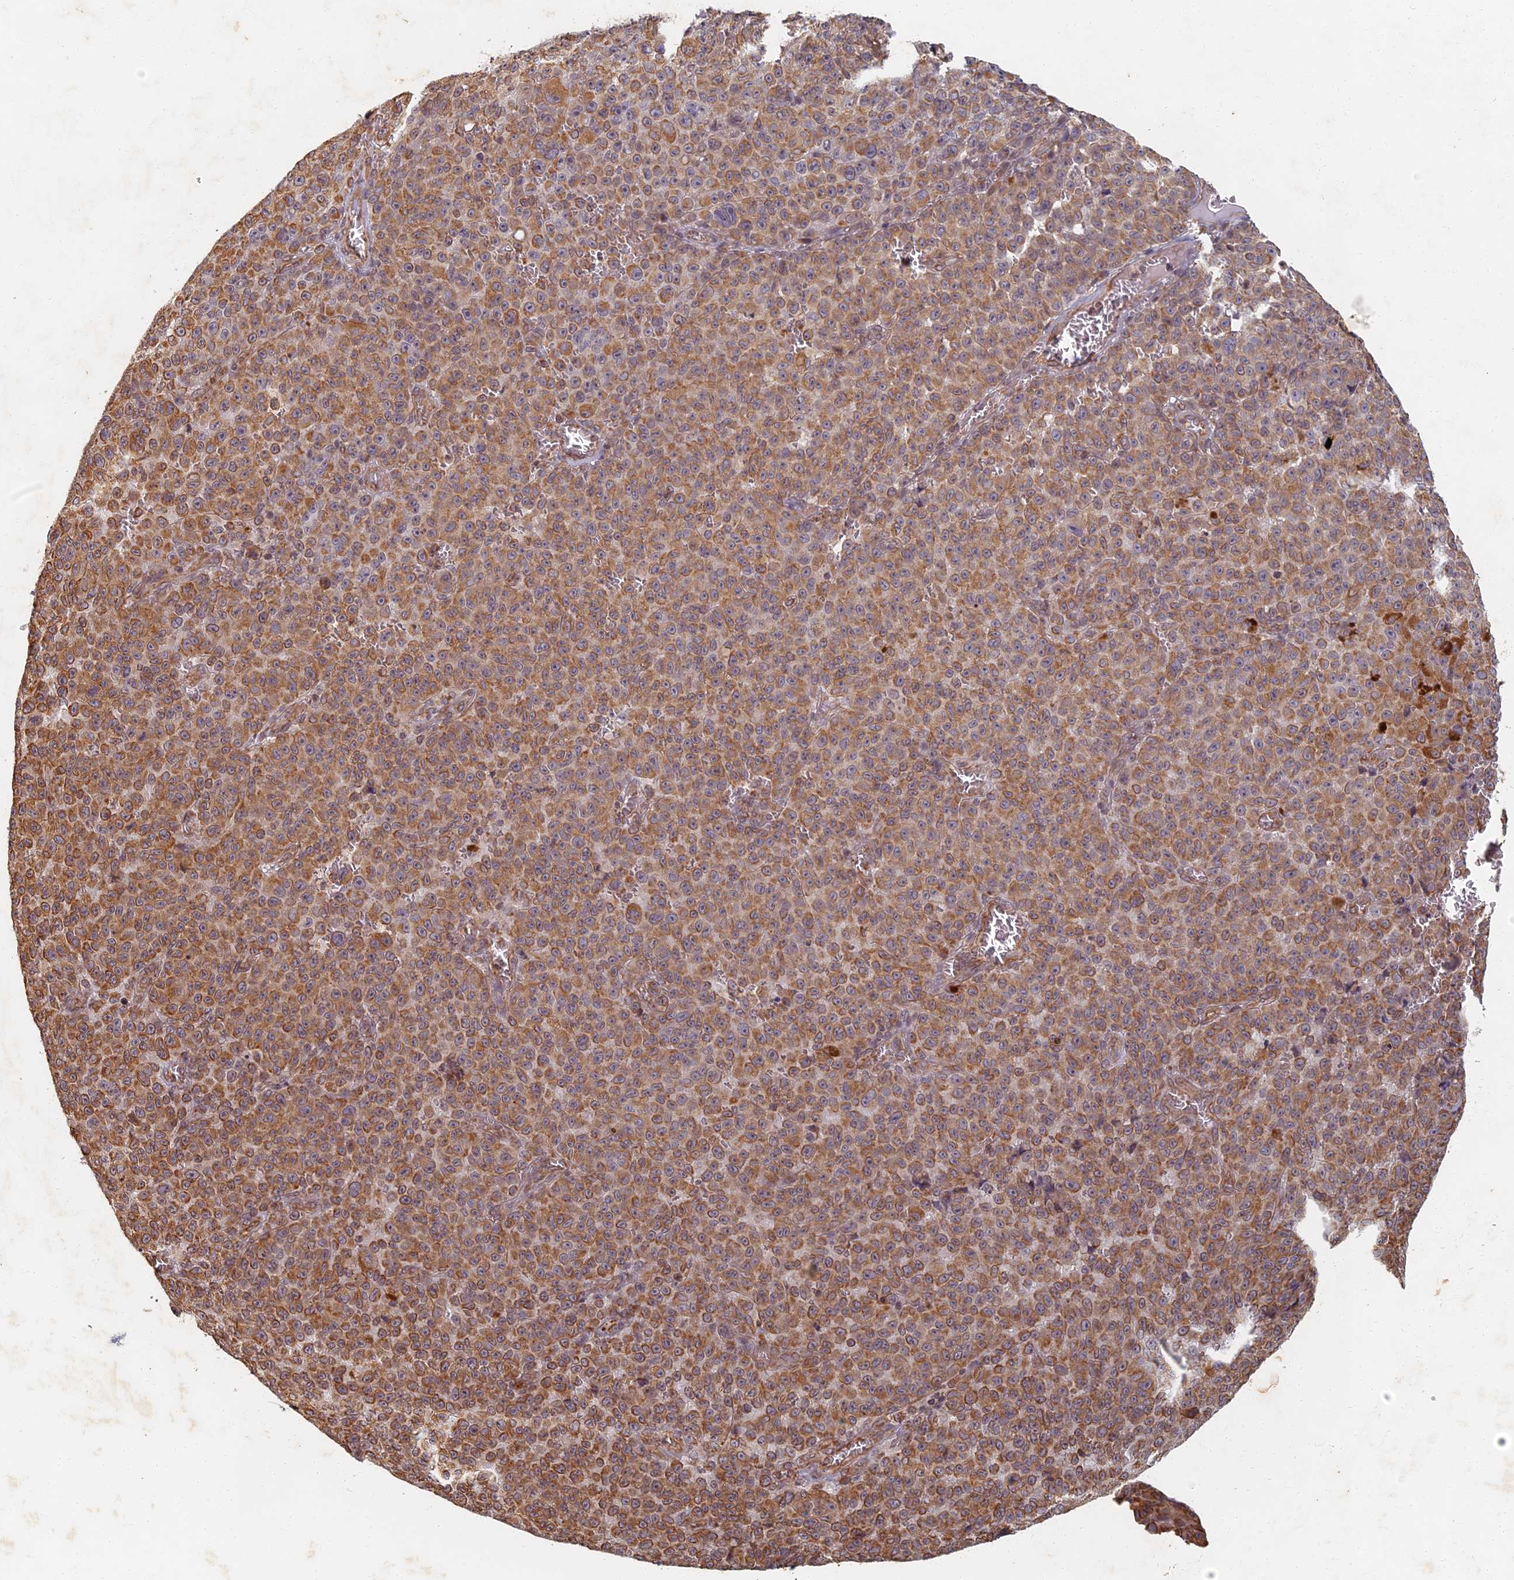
{"staining": {"intensity": "moderate", "quantity": ">75%", "location": "cytoplasmic/membranous"}, "tissue": "melanoma", "cell_type": "Tumor cells", "image_type": "cancer", "snomed": [{"axis": "morphology", "description": "Malignant melanoma, NOS"}, {"axis": "topography", "description": "Skin"}], "caption": "A photomicrograph showing moderate cytoplasmic/membranous positivity in about >75% of tumor cells in malignant melanoma, as visualized by brown immunohistochemical staining.", "gene": "ABCB10", "patient": {"sex": "female", "age": 82}}